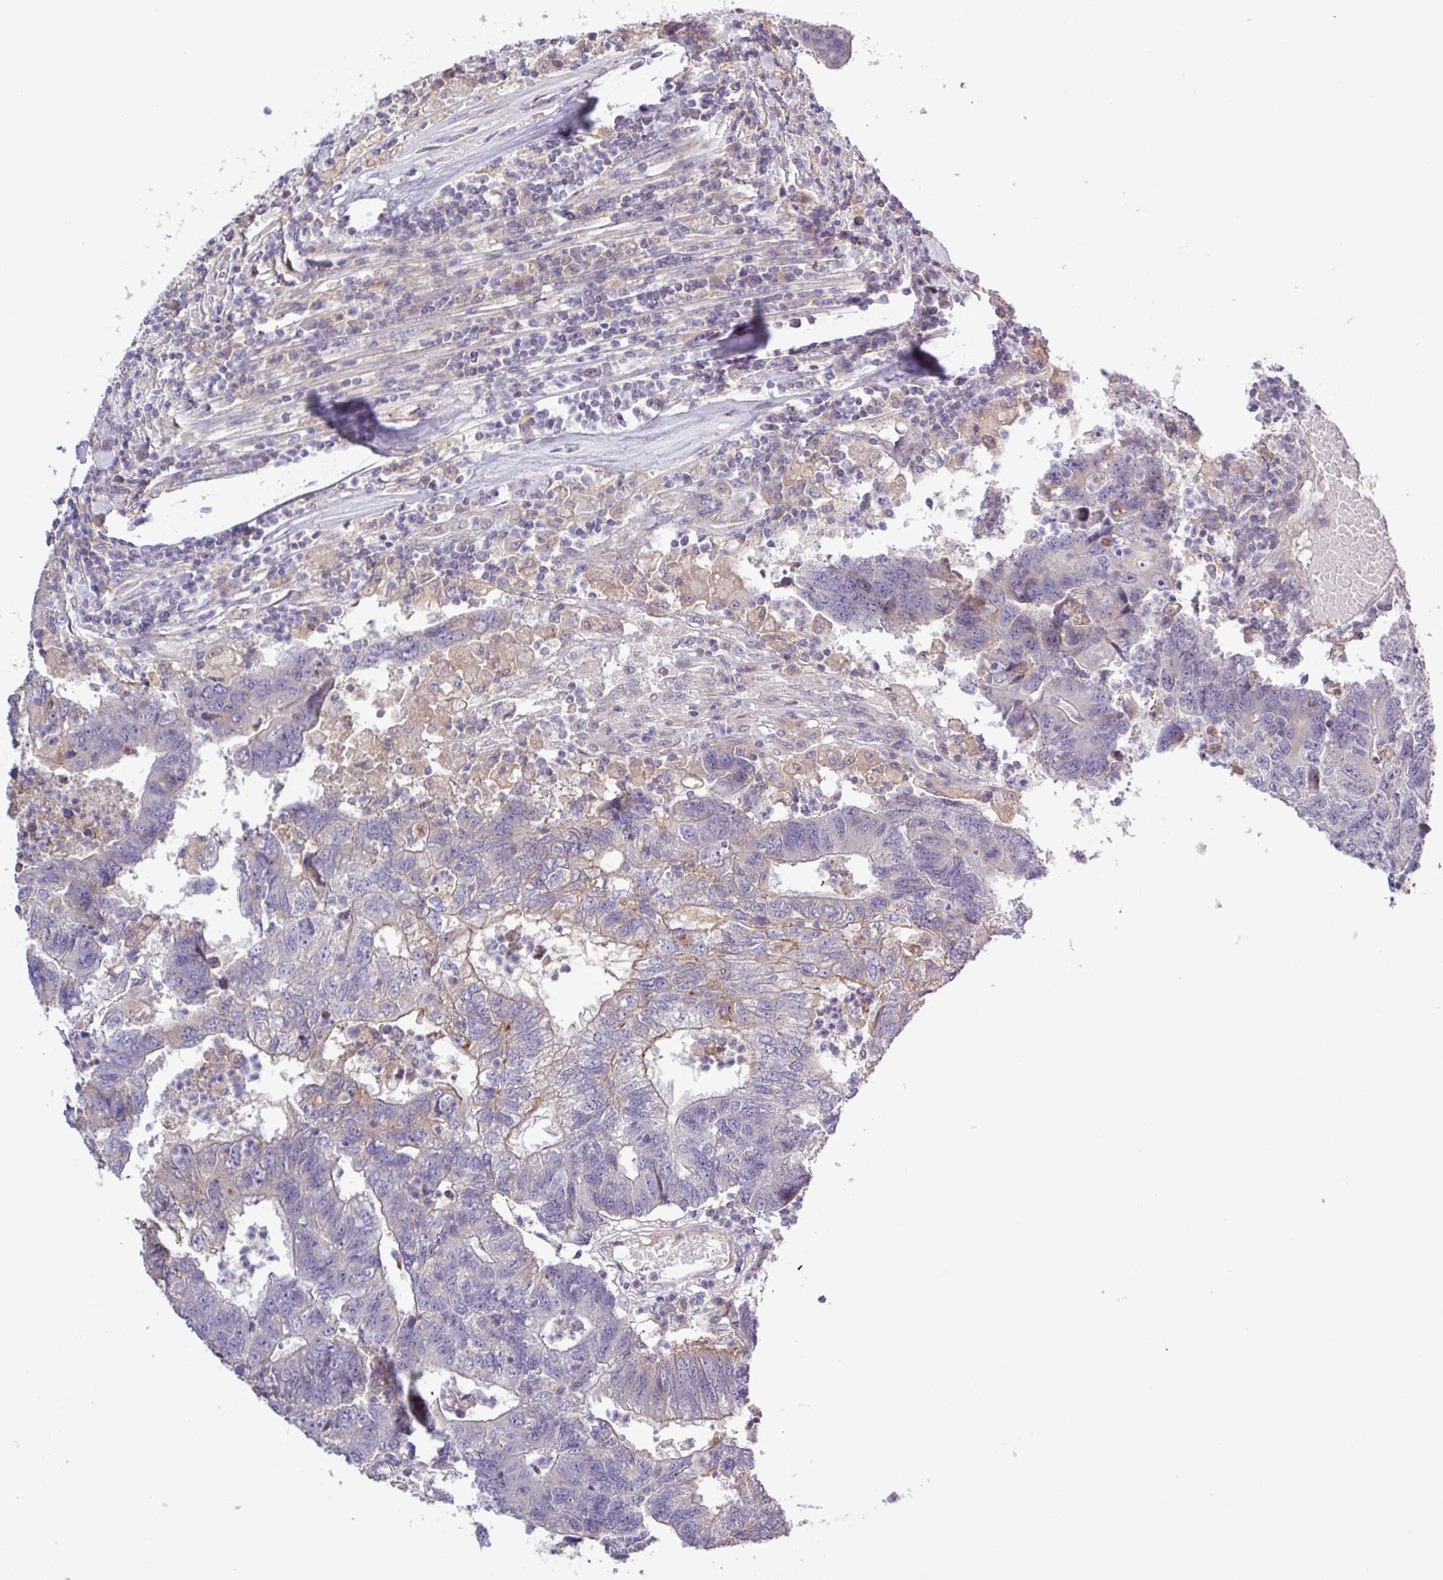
{"staining": {"intensity": "weak", "quantity": "<25%", "location": "cytoplasmic/membranous"}, "tissue": "colorectal cancer", "cell_type": "Tumor cells", "image_type": "cancer", "snomed": [{"axis": "morphology", "description": "Adenocarcinoma, NOS"}, {"axis": "topography", "description": "Colon"}], "caption": "Adenocarcinoma (colorectal) stained for a protein using immunohistochemistry (IHC) displays no positivity tumor cells.", "gene": "SFTPB", "patient": {"sex": "female", "age": 48}}